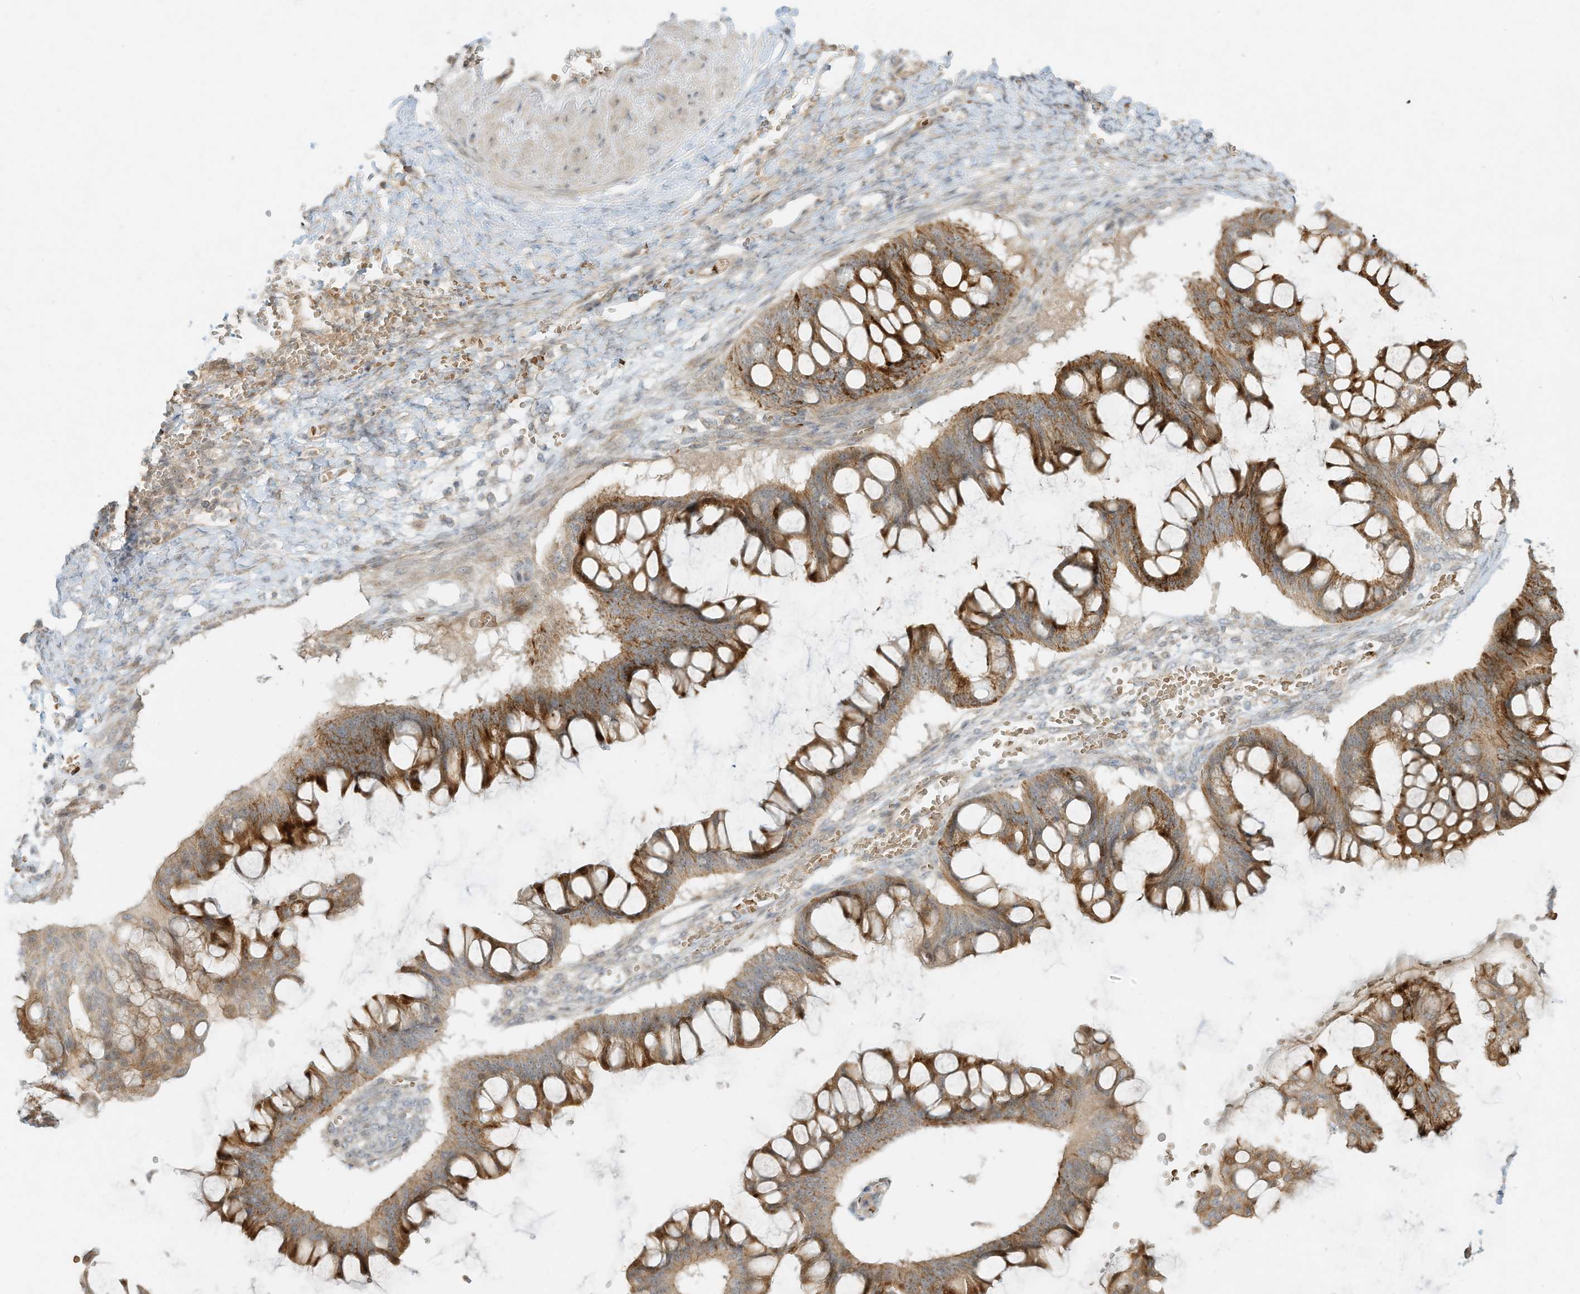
{"staining": {"intensity": "strong", "quantity": ">75%", "location": "cytoplasmic/membranous"}, "tissue": "ovarian cancer", "cell_type": "Tumor cells", "image_type": "cancer", "snomed": [{"axis": "morphology", "description": "Cystadenocarcinoma, mucinous, NOS"}, {"axis": "topography", "description": "Ovary"}], "caption": "DAB (3,3'-diaminobenzidine) immunohistochemical staining of human ovarian mucinous cystadenocarcinoma demonstrates strong cytoplasmic/membranous protein staining in approximately >75% of tumor cells.", "gene": "OFD1", "patient": {"sex": "female", "age": 73}}